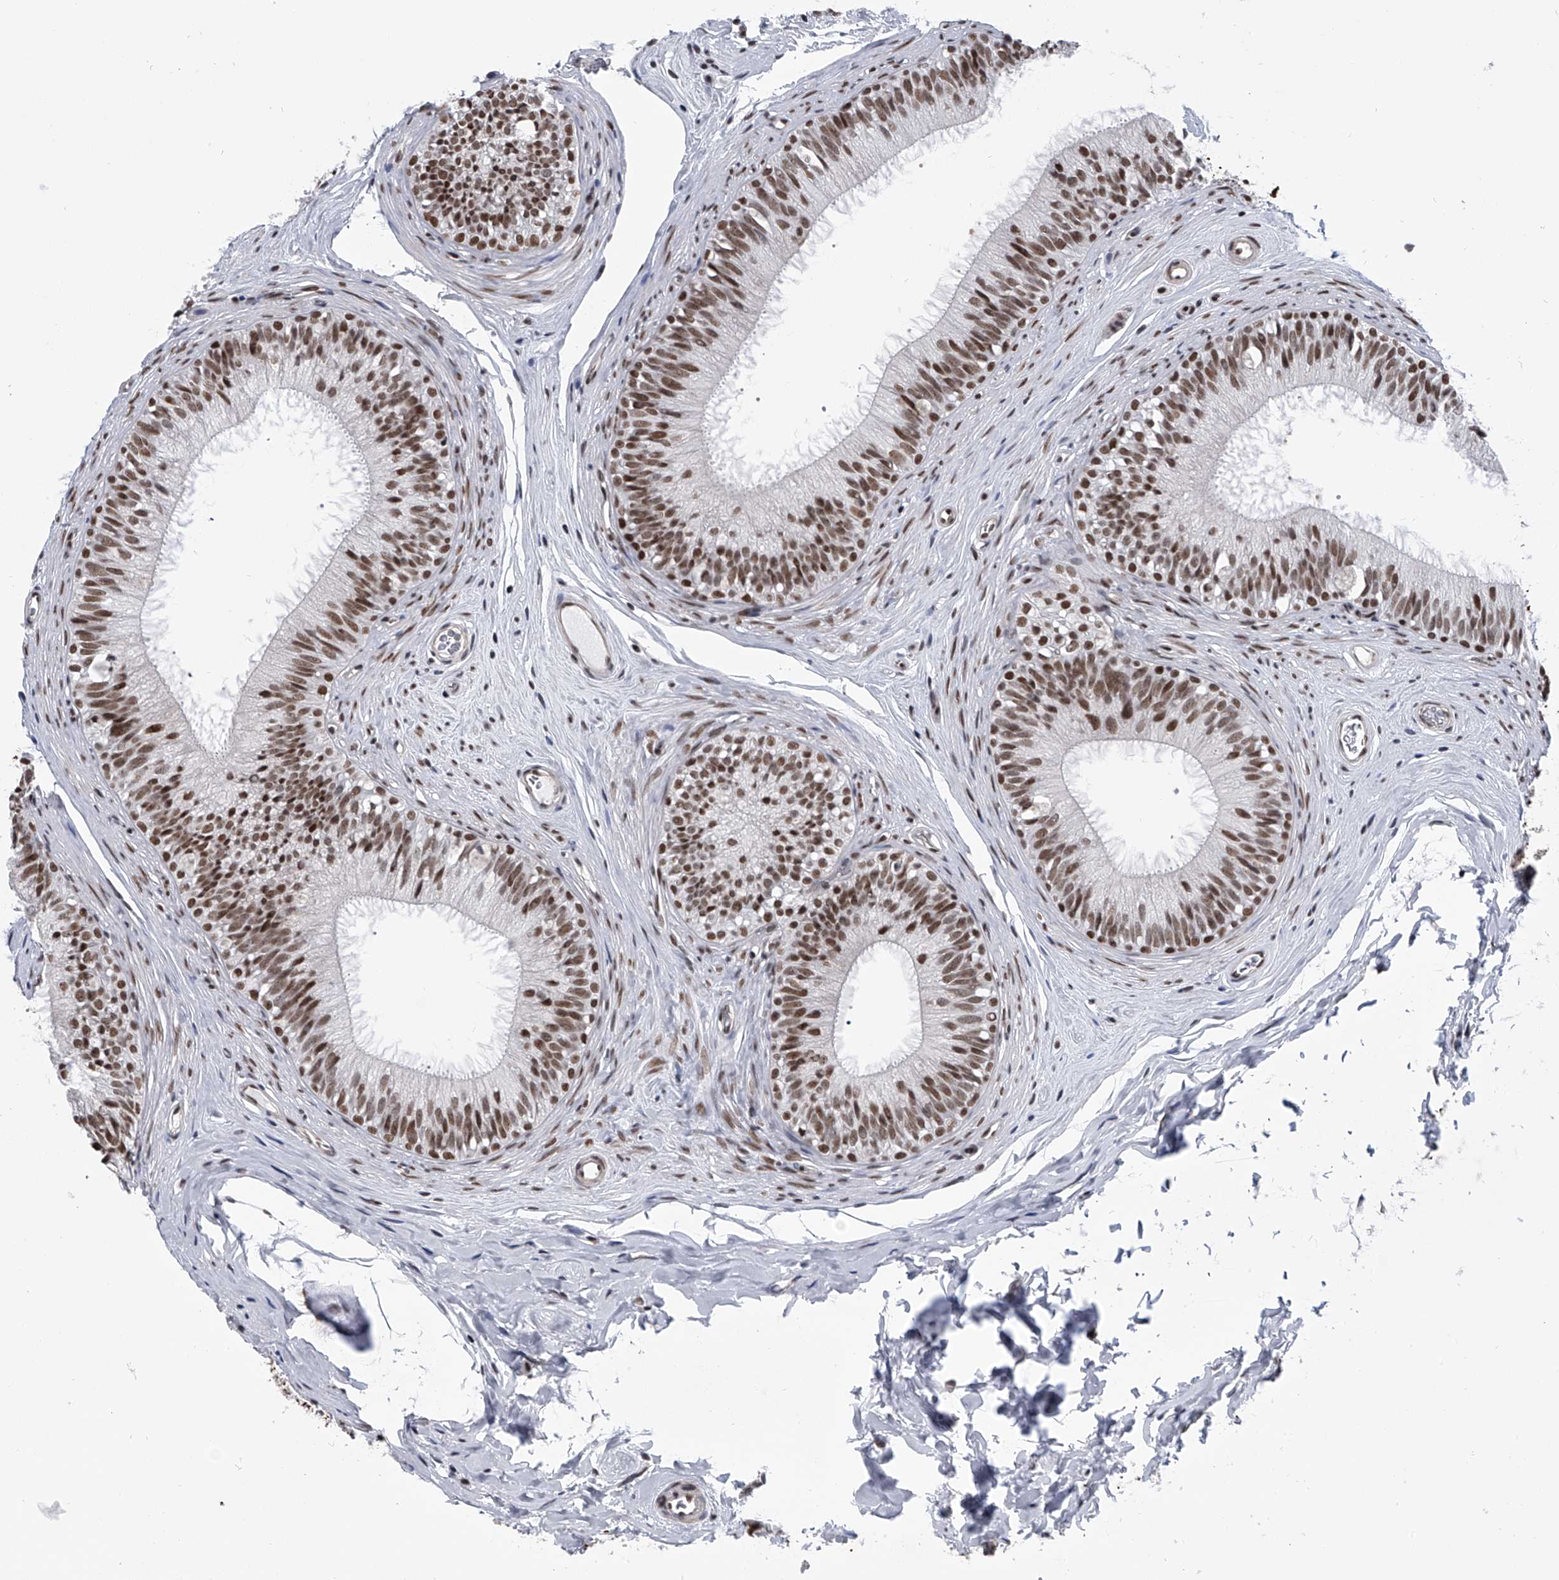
{"staining": {"intensity": "moderate", "quantity": ">75%", "location": "nuclear"}, "tissue": "epididymis", "cell_type": "Glandular cells", "image_type": "normal", "snomed": [{"axis": "morphology", "description": "Normal tissue, NOS"}, {"axis": "topography", "description": "Epididymis"}], "caption": "A micrograph of epididymis stained for a protein reveals moderate nuclear brown staining in glandular cells. (Brightfield microscopy of DAB IHC at high magnification).", "gene": "SIM2", "patient": {"sex": "male", "age": 29}}